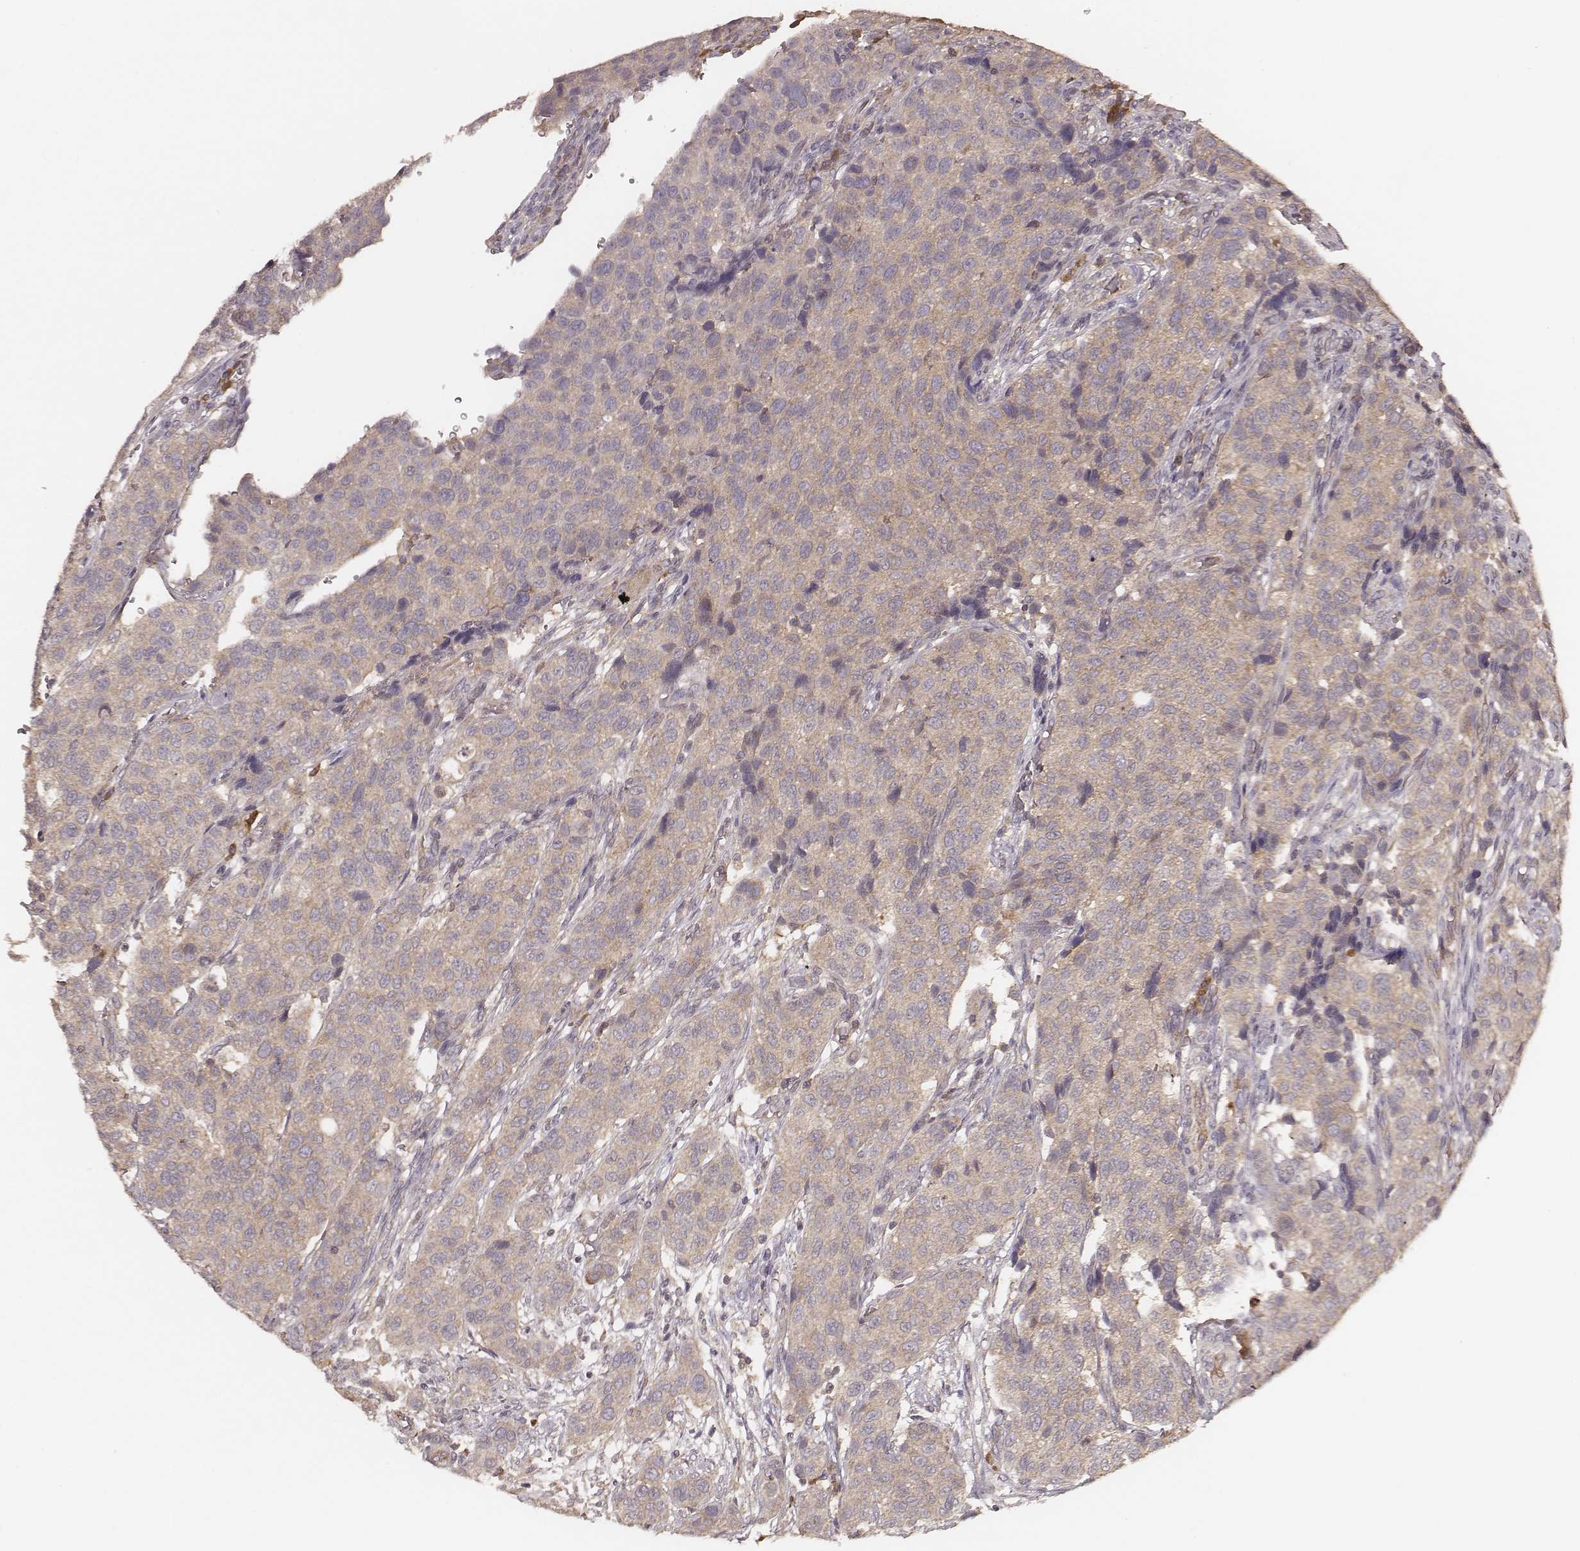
{"staining": {"intensity": "weak", "quantity": ">75%", "location": "cytoplasmic/membranous"}, "tissue": "urothelial cancer", "cell_type": "Tumor cells", "image_type": "cancer", "snomed": [{"axis": "morphology", "description": "Urothelial carcinoma, High grade"}, {"axis": "topography", "description": "Urinary bladder"}], "caption": "This is a micrograph of IHC staining of urothelial cancer, which shows weak staining in the cytoplasmic/membranous of tumor cells.", "gene": "CARS1", "patient": {"sex": "female", "age": 58}}